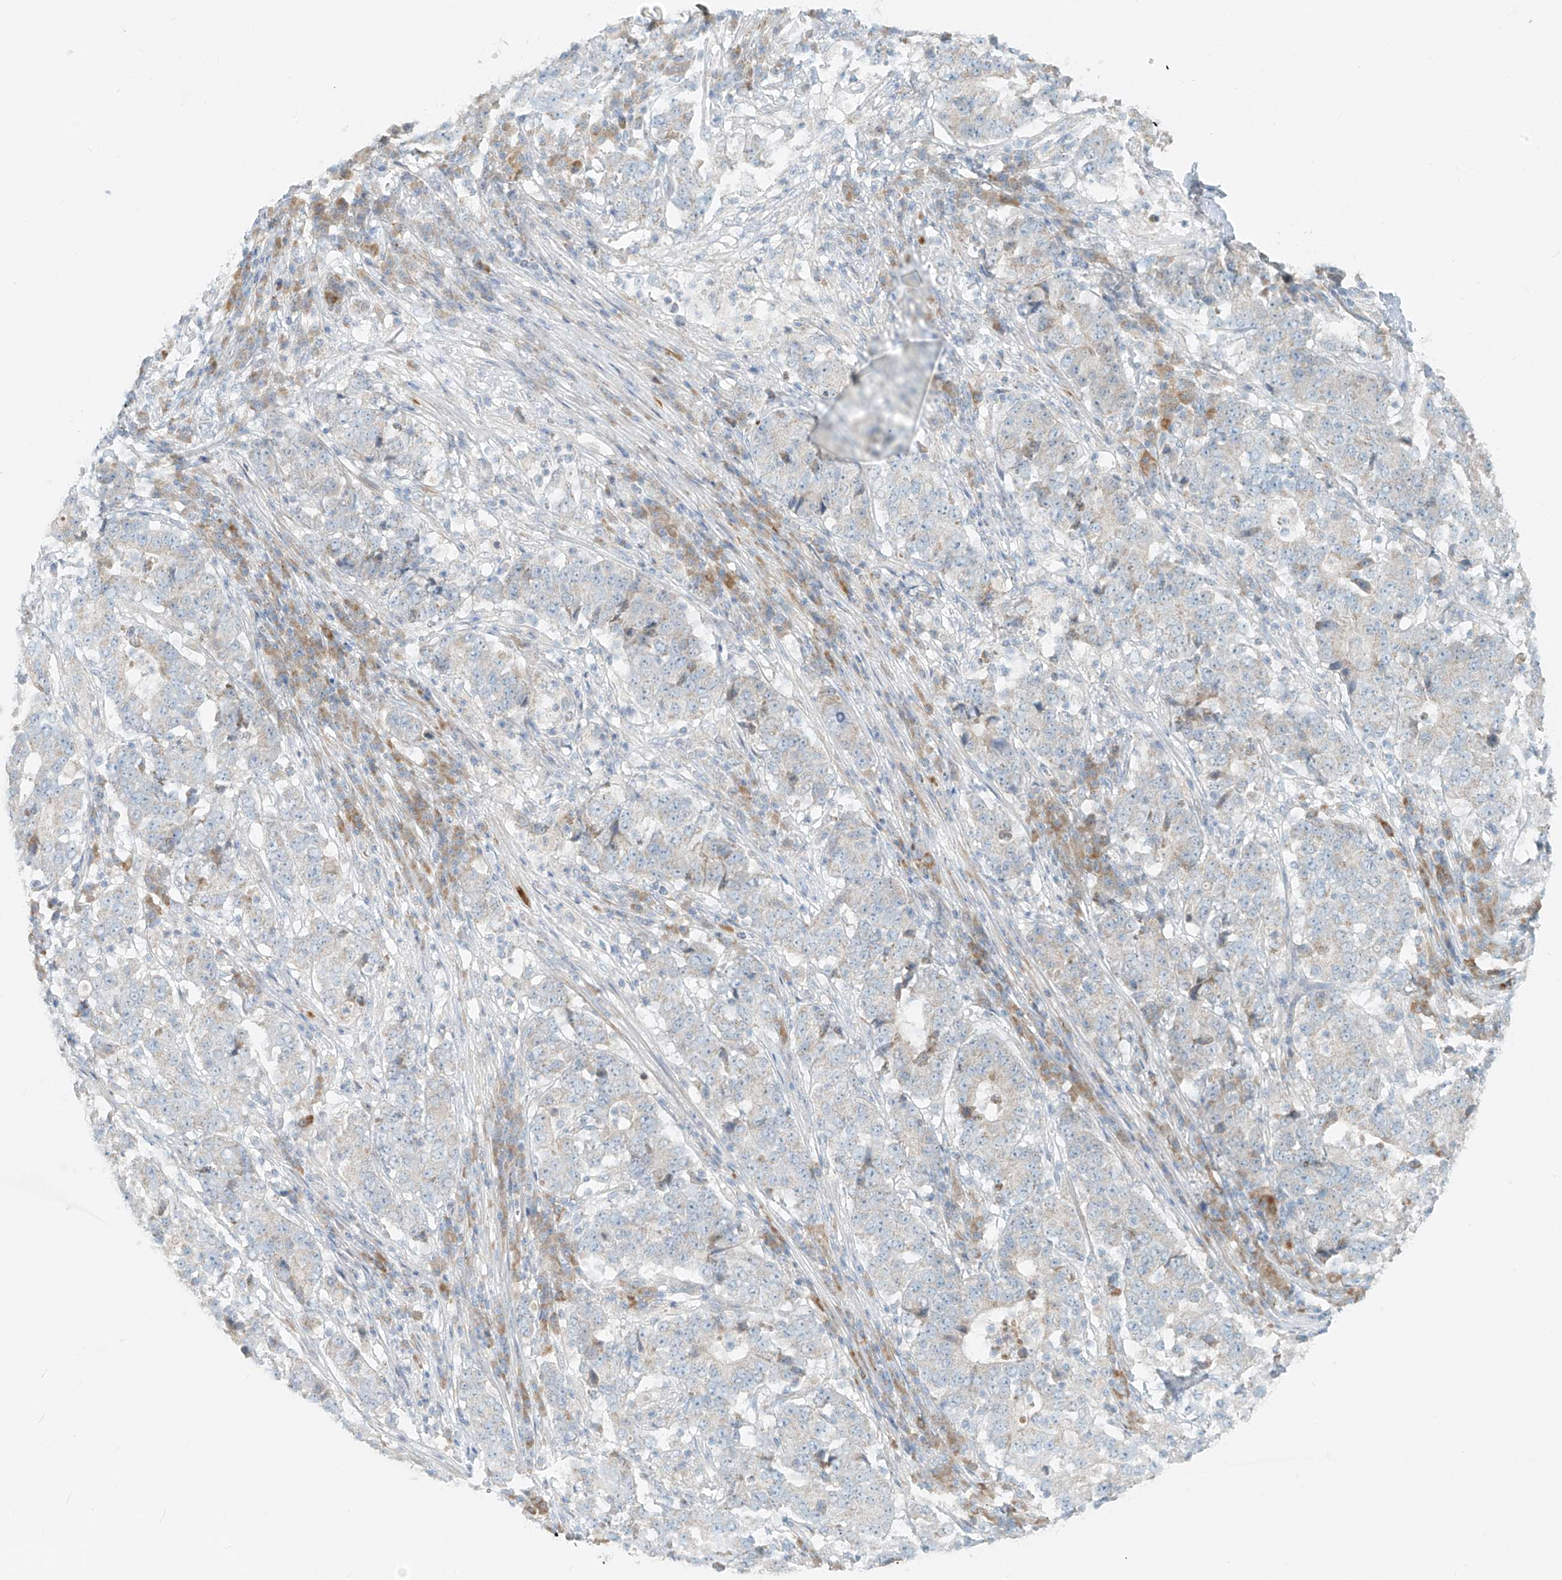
{"staining": {"intensity": "negative", "quantity": "none", "location": "none"}, "tissue": "stomach cancer", "cell_type": "Tumor cells", "image_type": "cancer", "snomed": [{"axis": "morphology", "description": "Adenocarcinoma, NOS"}, {"axis": "topography", "description": "Stomach"}], "caption": "The image displays no staining of tumor cells in stomach adenocarcinoma.", "gene": "UST", "patient": {"sex": "male", "age": 59}}